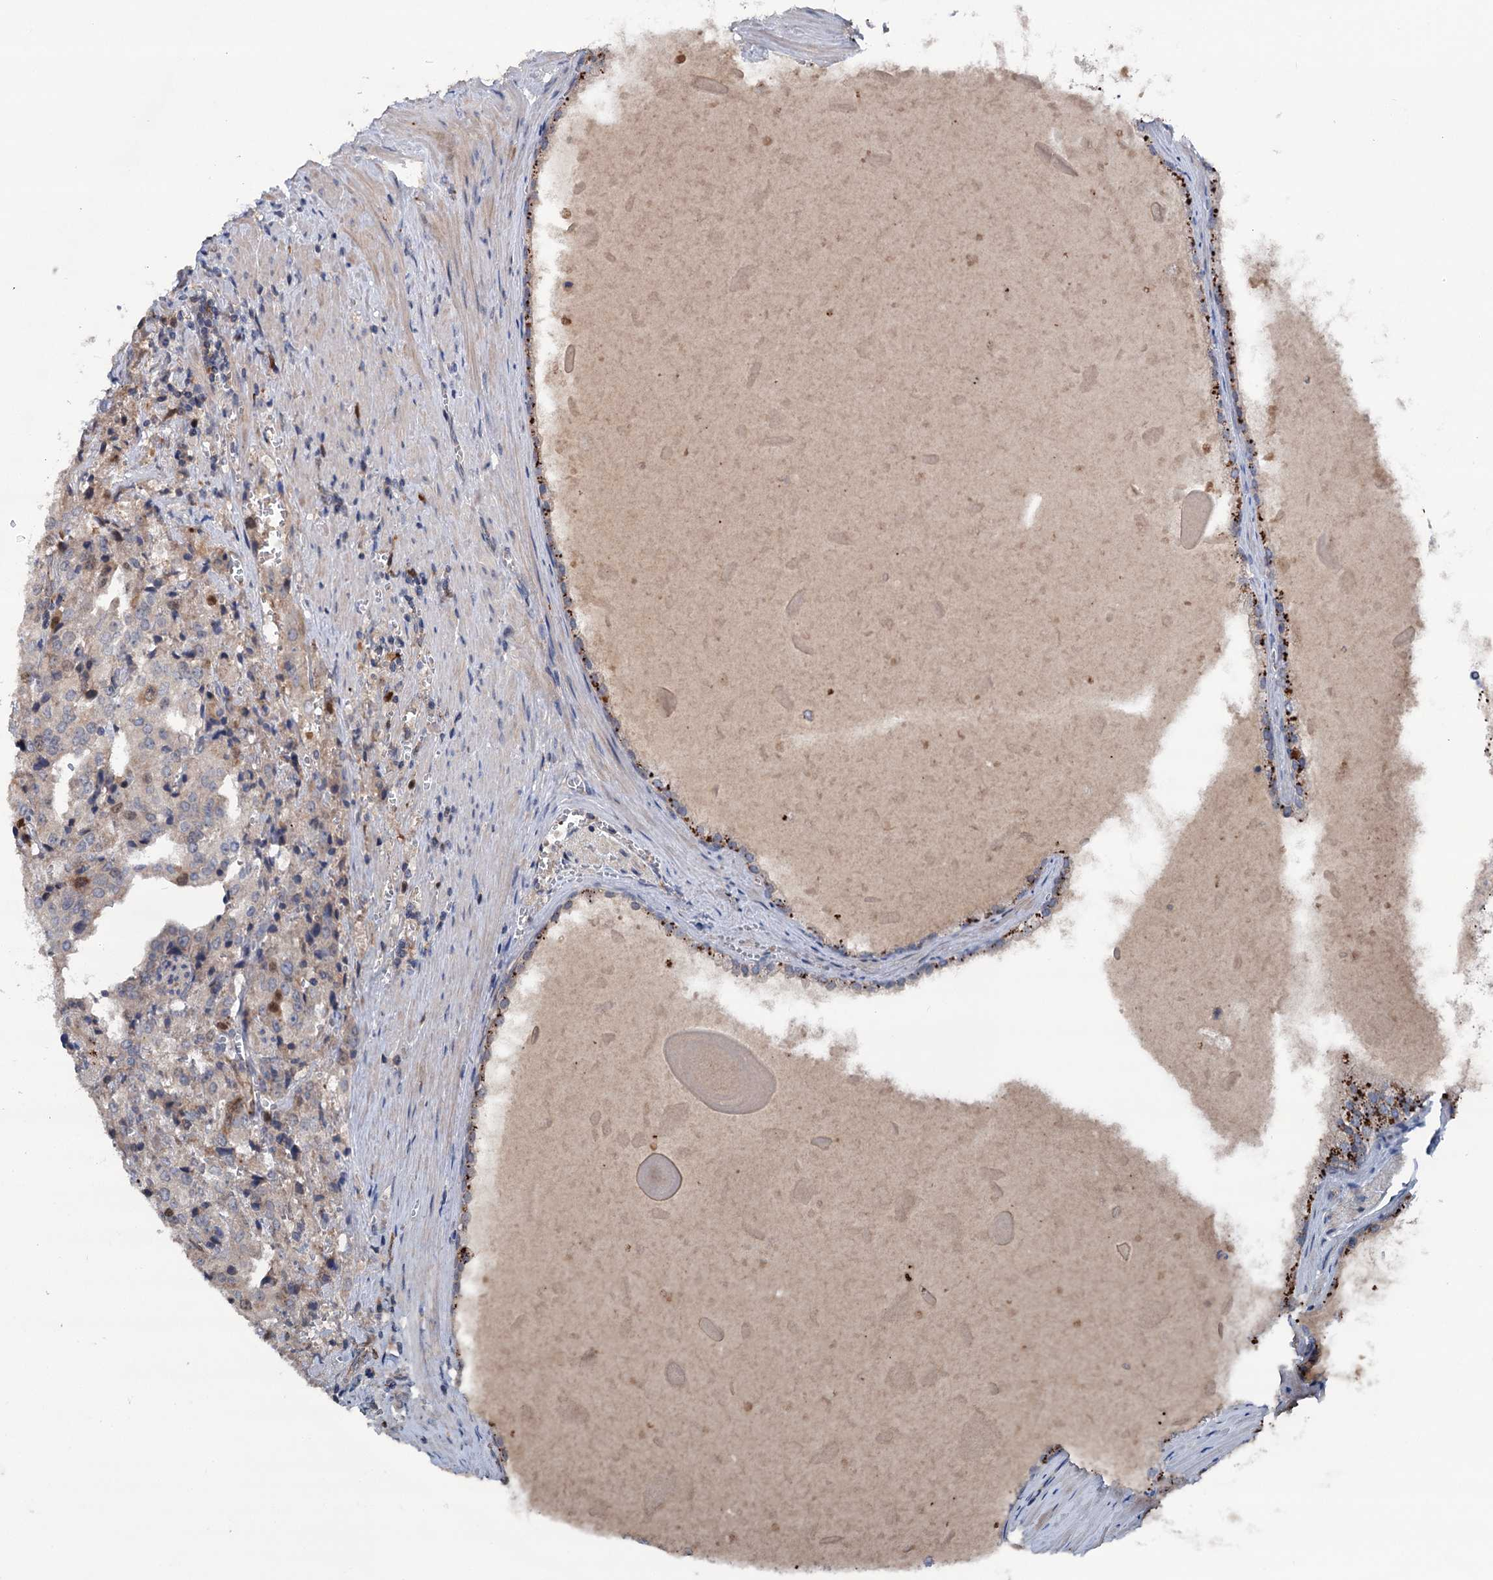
{"staining": {"intensity": "weak", "quantity": "<25%", "location": "cytoplasmic/membranous"}, "tissue": "prostate cancer", "cell_type": "Tumor cells", "image_type": "cancer", "snomed": [{"axis": "morphology", "description": "Adenocarcinoma, High grade"}, {"axis": "topography", "description": "Prostate"}], "caption": "This image is of prostate cancer stained with immunohistochemistry to label a protein in brown with the nuclei are counter-stained blue. There is no expression in tumor cells. The staining is performed using DAB brown chromogen with nuclei counter-stained in using hematoxylin.", "gene": "NCAPD2", "patient": {"sex": "male", "age": 68}}